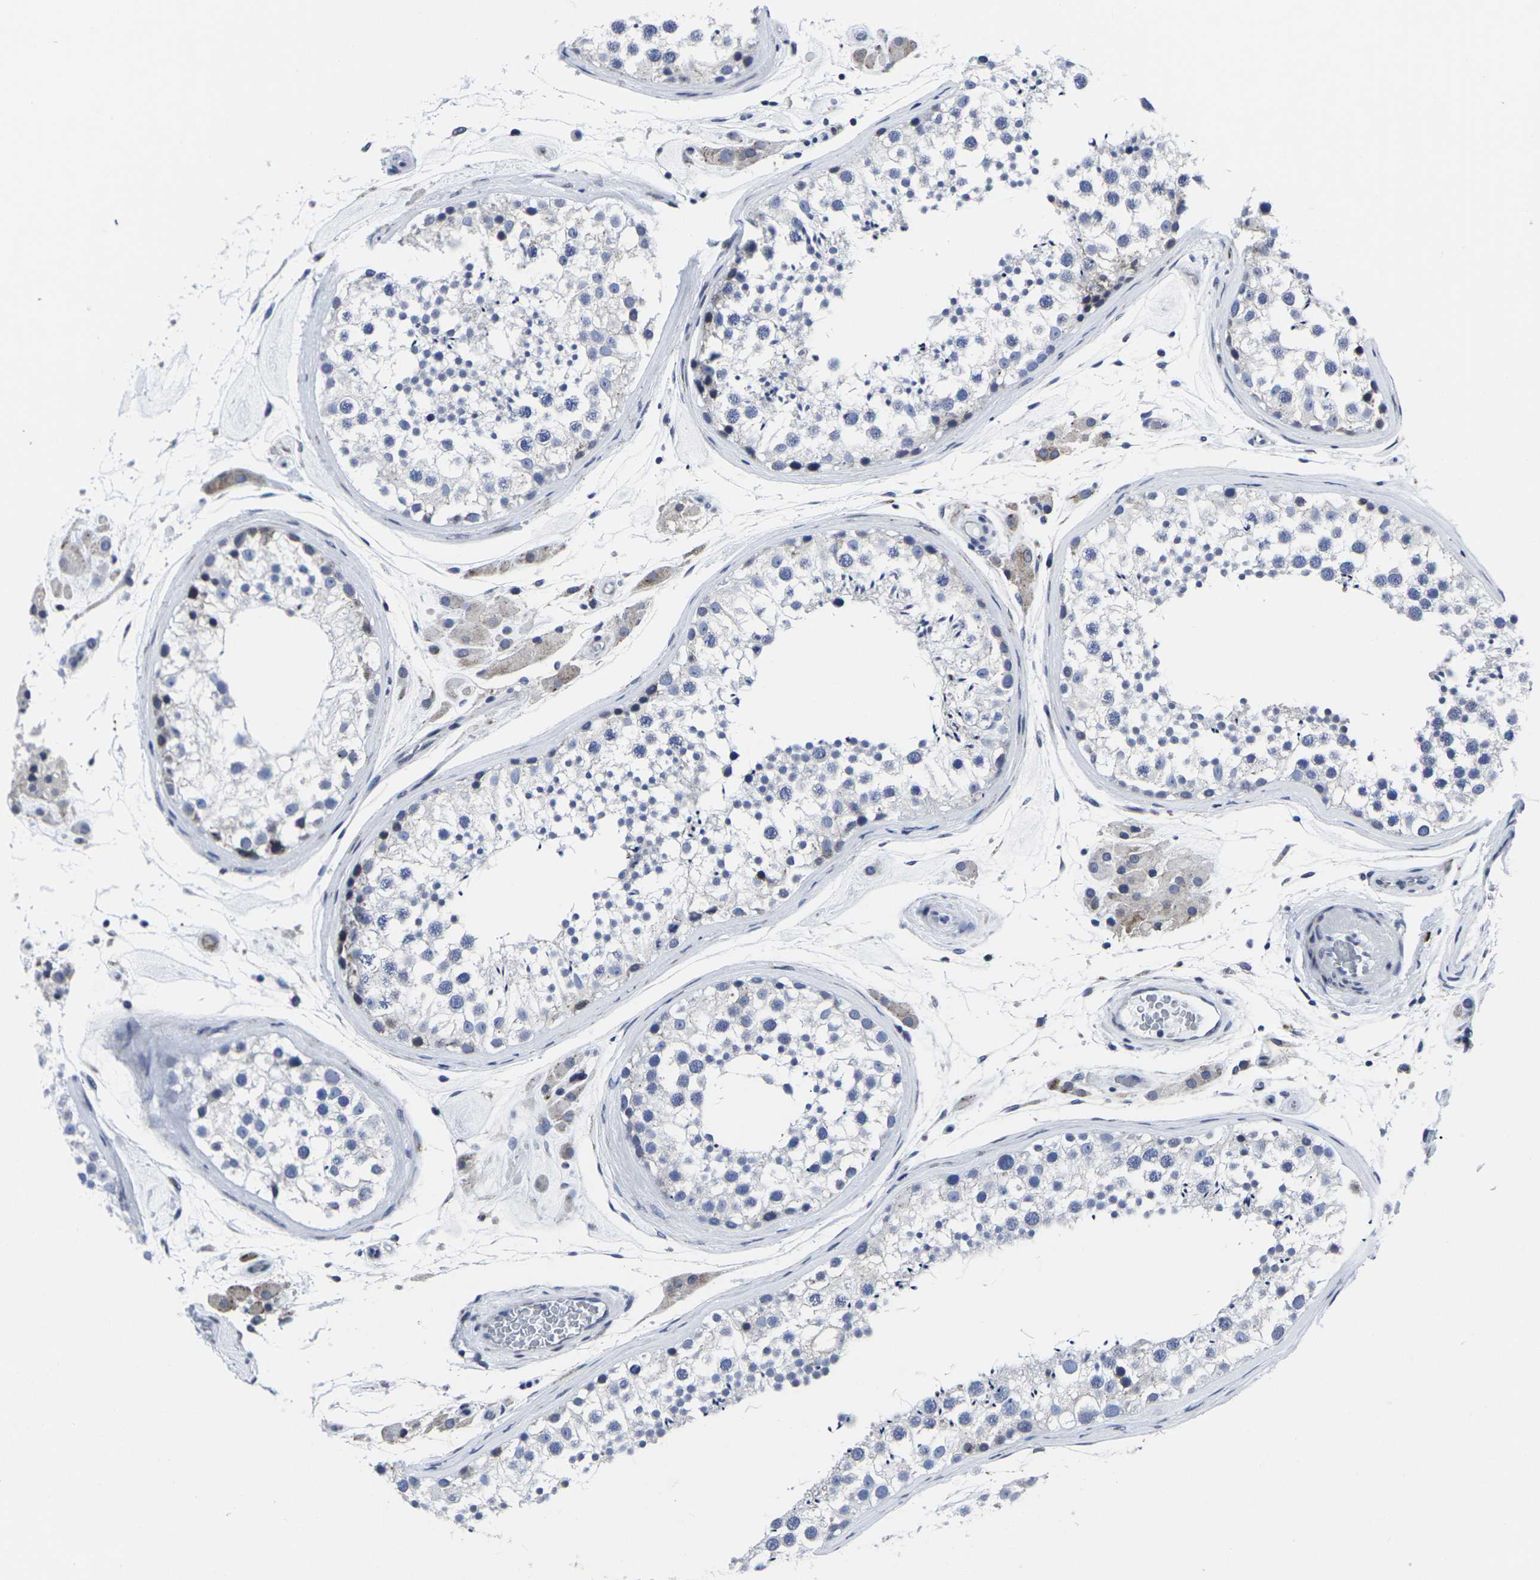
{"staining": {"intensity": "moderate", "quantity": "<25%", "location": "cytoplasmic/membranous"}, "tissue": "testis", "cell_type": "Cells in seminiferous ducts", "image_type": "normal", "snomed": [{"axis": "morphology", "description": "Normal tissue, NOS"}, {"axis": "topography", "description": "Testis"}], "caption": "Immunohistochemical staining of unremarkable testis reveals moderate cytoplasmic/membranous protein staining in approximately <25% of cells in seminiferous ducts.", "gene": "RPN1", "patient": {"sex": "male", "age": 46}}